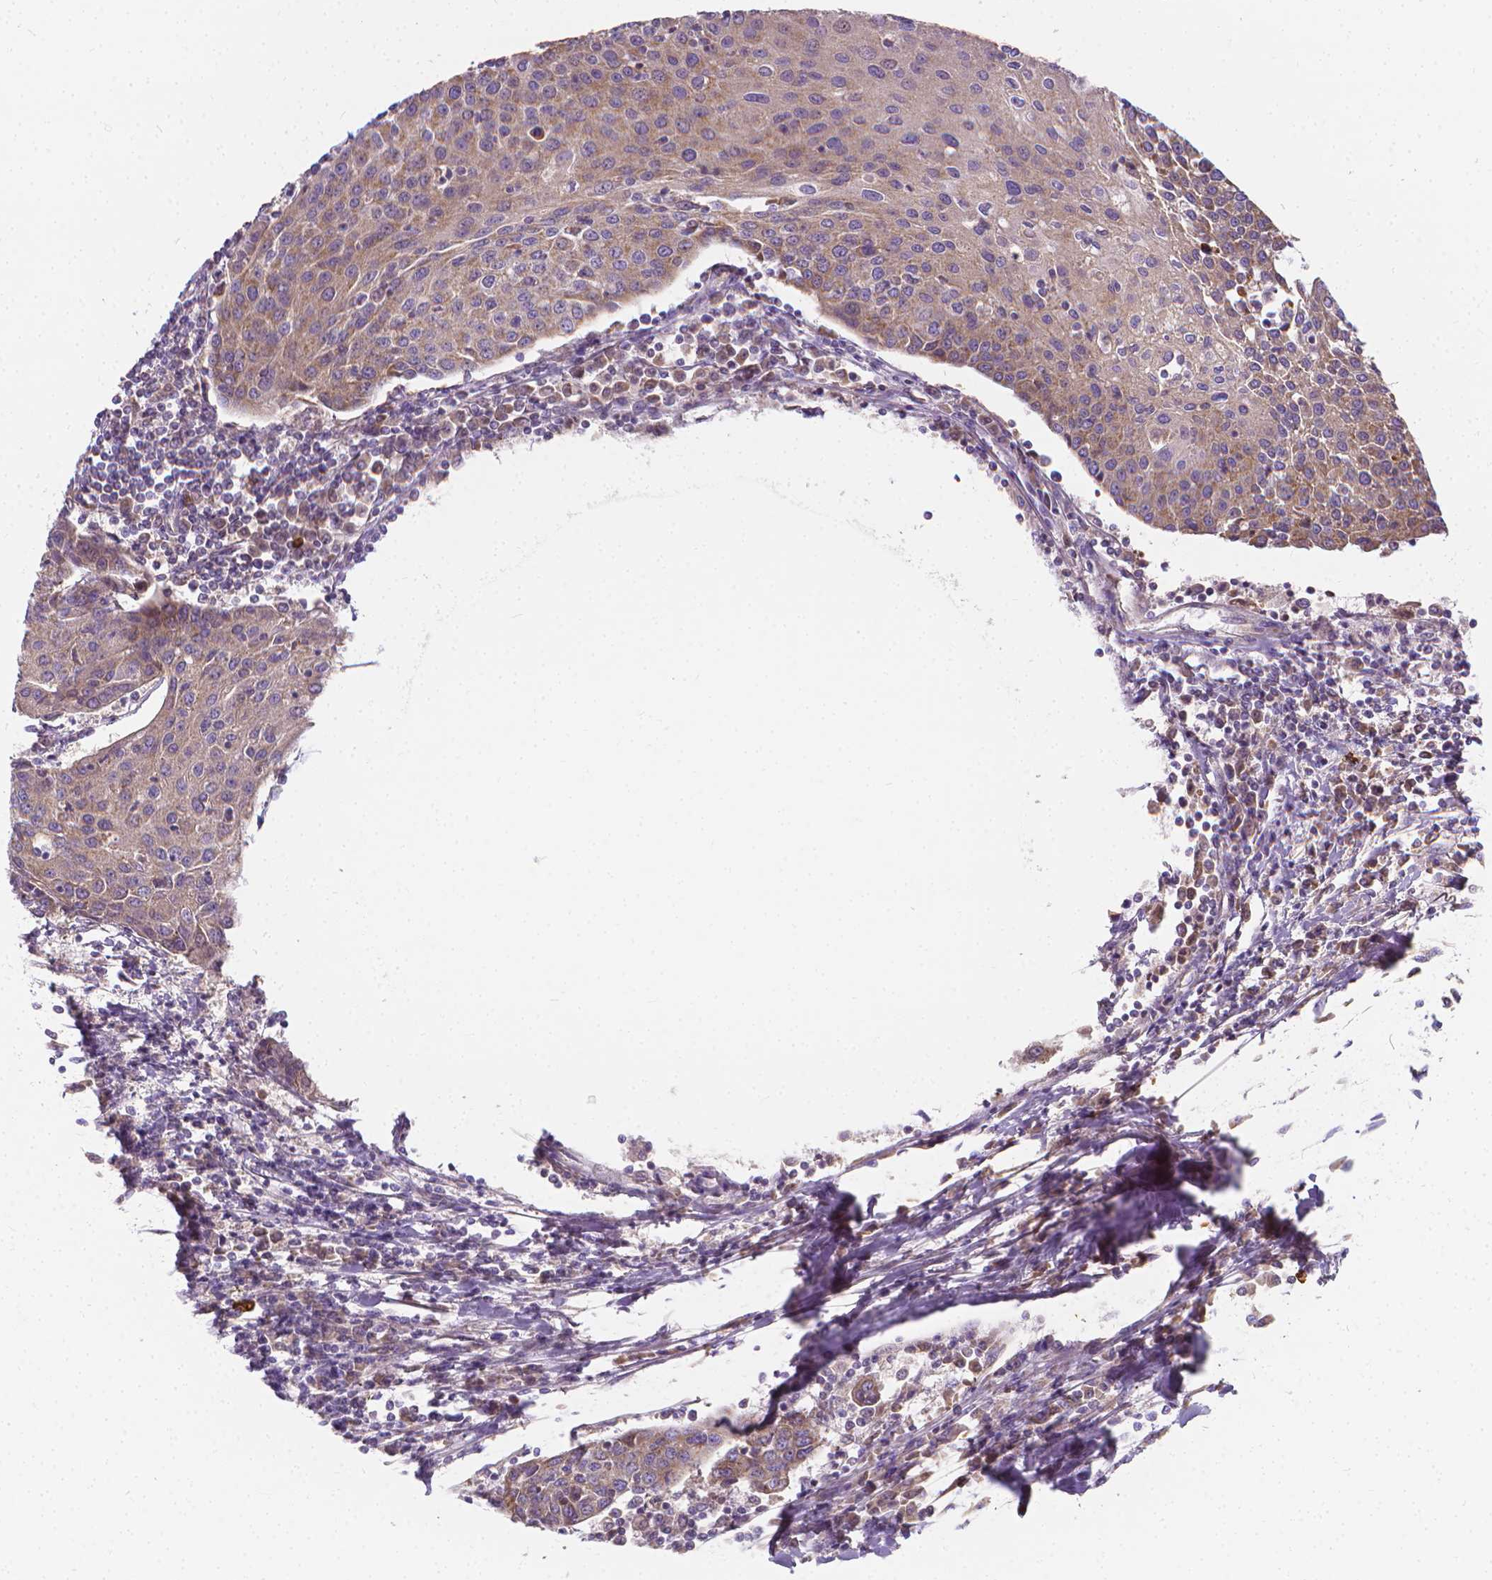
{"staining": {"intensity": "weak", "quantity": "25%-75%", "location": "cytoplasmic/membranous"}, "tissue": "urothelial cancer", "cell_type": "Tumor cells", "image_type": "cancer", "snomed": [{"axis": "morphology", "description": "Urothelial carcinoma, High grade"}, {"axis": "topography", "description": "Urinary bladder"}], "caption": "The photomicrograph demonstrates immunohistochemical staining of urothelial carcinoma (high-grade). There is weak cytoplasmic/membranous staining is seen in approximately 25%-75% of tumor cells.", "gene": "SNCAIP", "patient": {"sex": "female", "age": 85}}